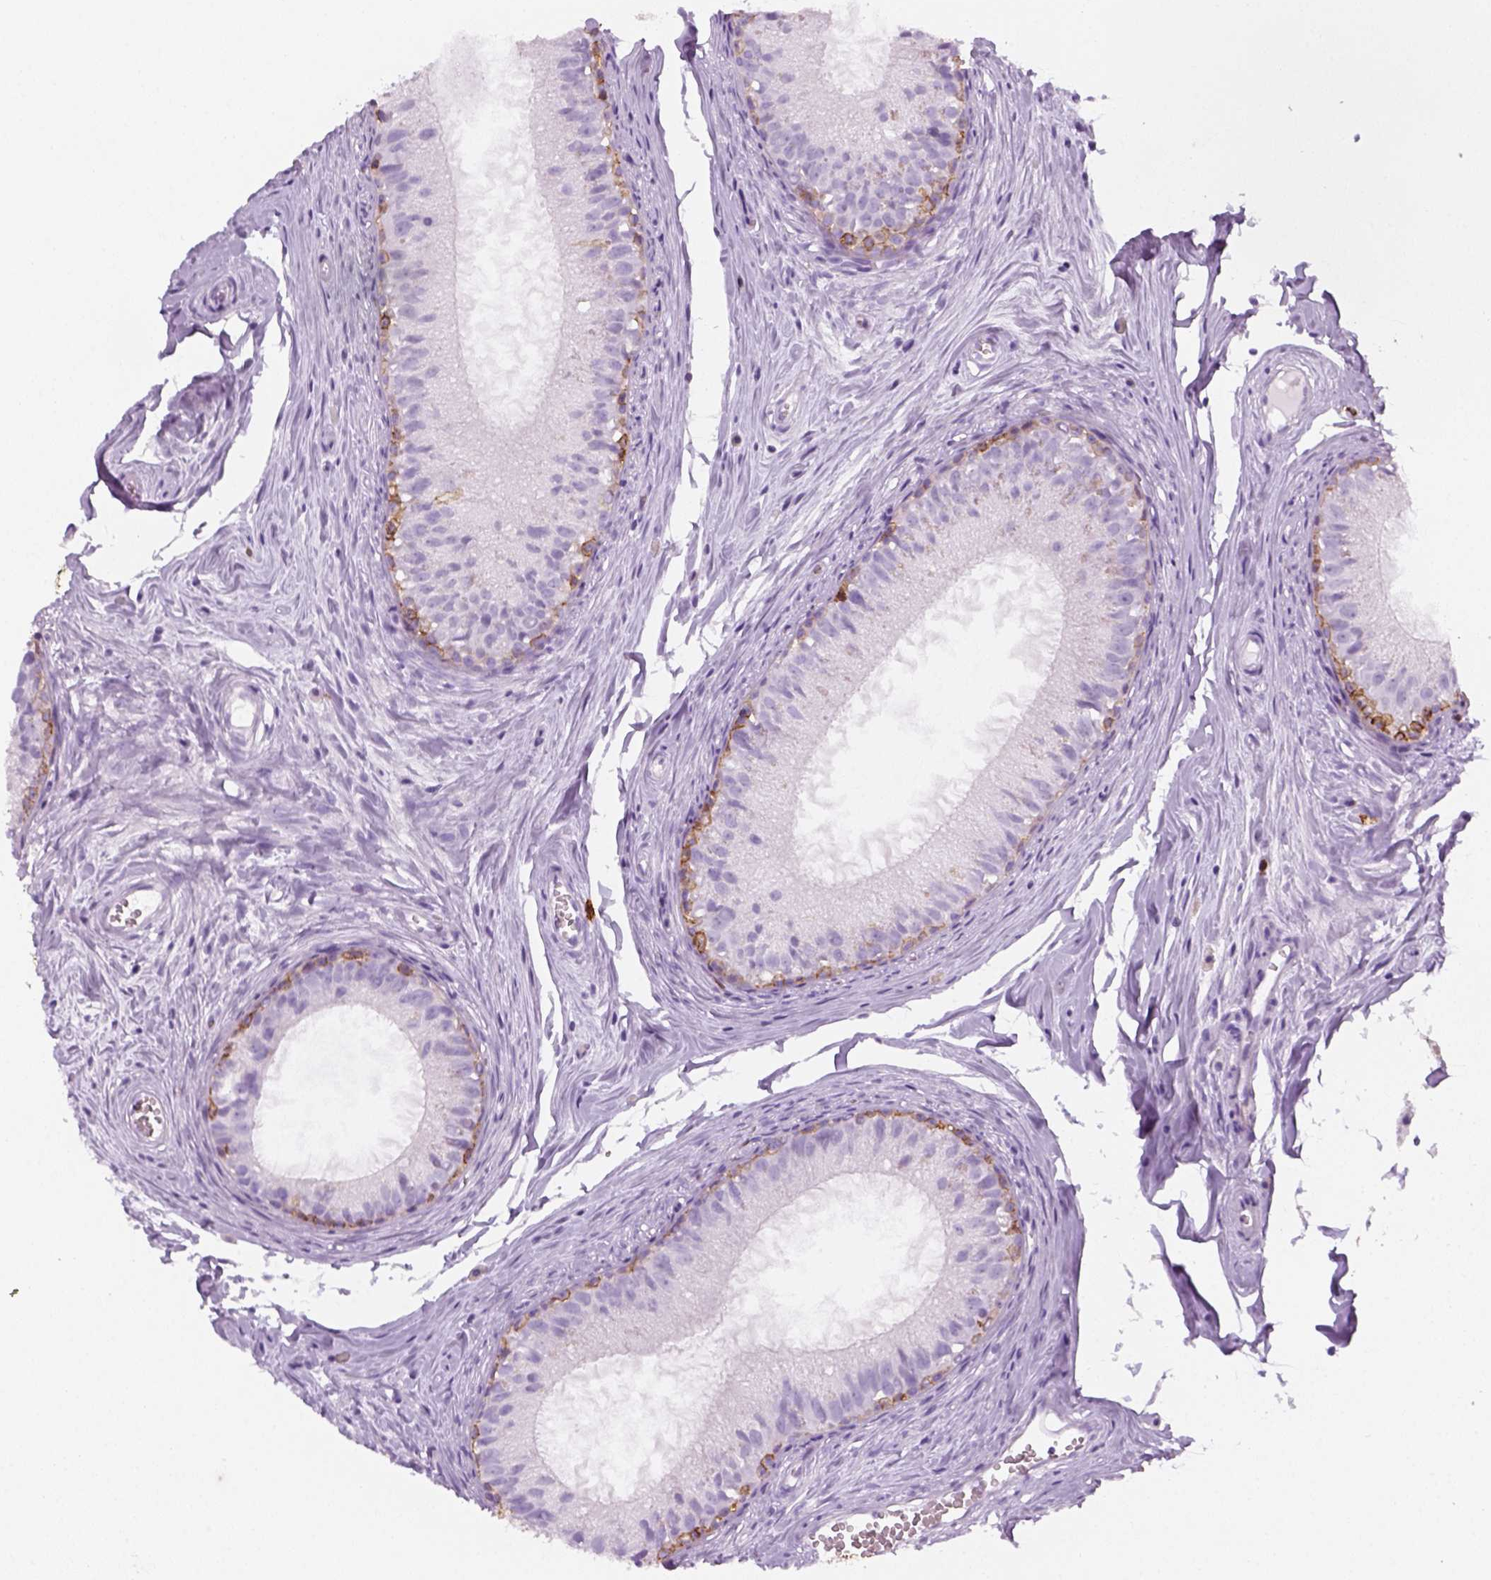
{"staining": {"intensity": "moderate", "quantity": "<25%", "location": "cytoplasmic/membranous"}, "tissue": "epididymis", "cell_type": "Glandular cells", "image_type": "normal", "snomed": [{"axis": "morphology", "description": "Normal tissue, NOS"}, {"axis": "topography", "description": "Epididymis"}], "caption": "A brown stain shows moderate cytoplasmic/membranous staining of a protein in glandular cells of unremarkable epididymis.", "gene": "AQP3", "patient": {"sex": "male", "age": 45}}